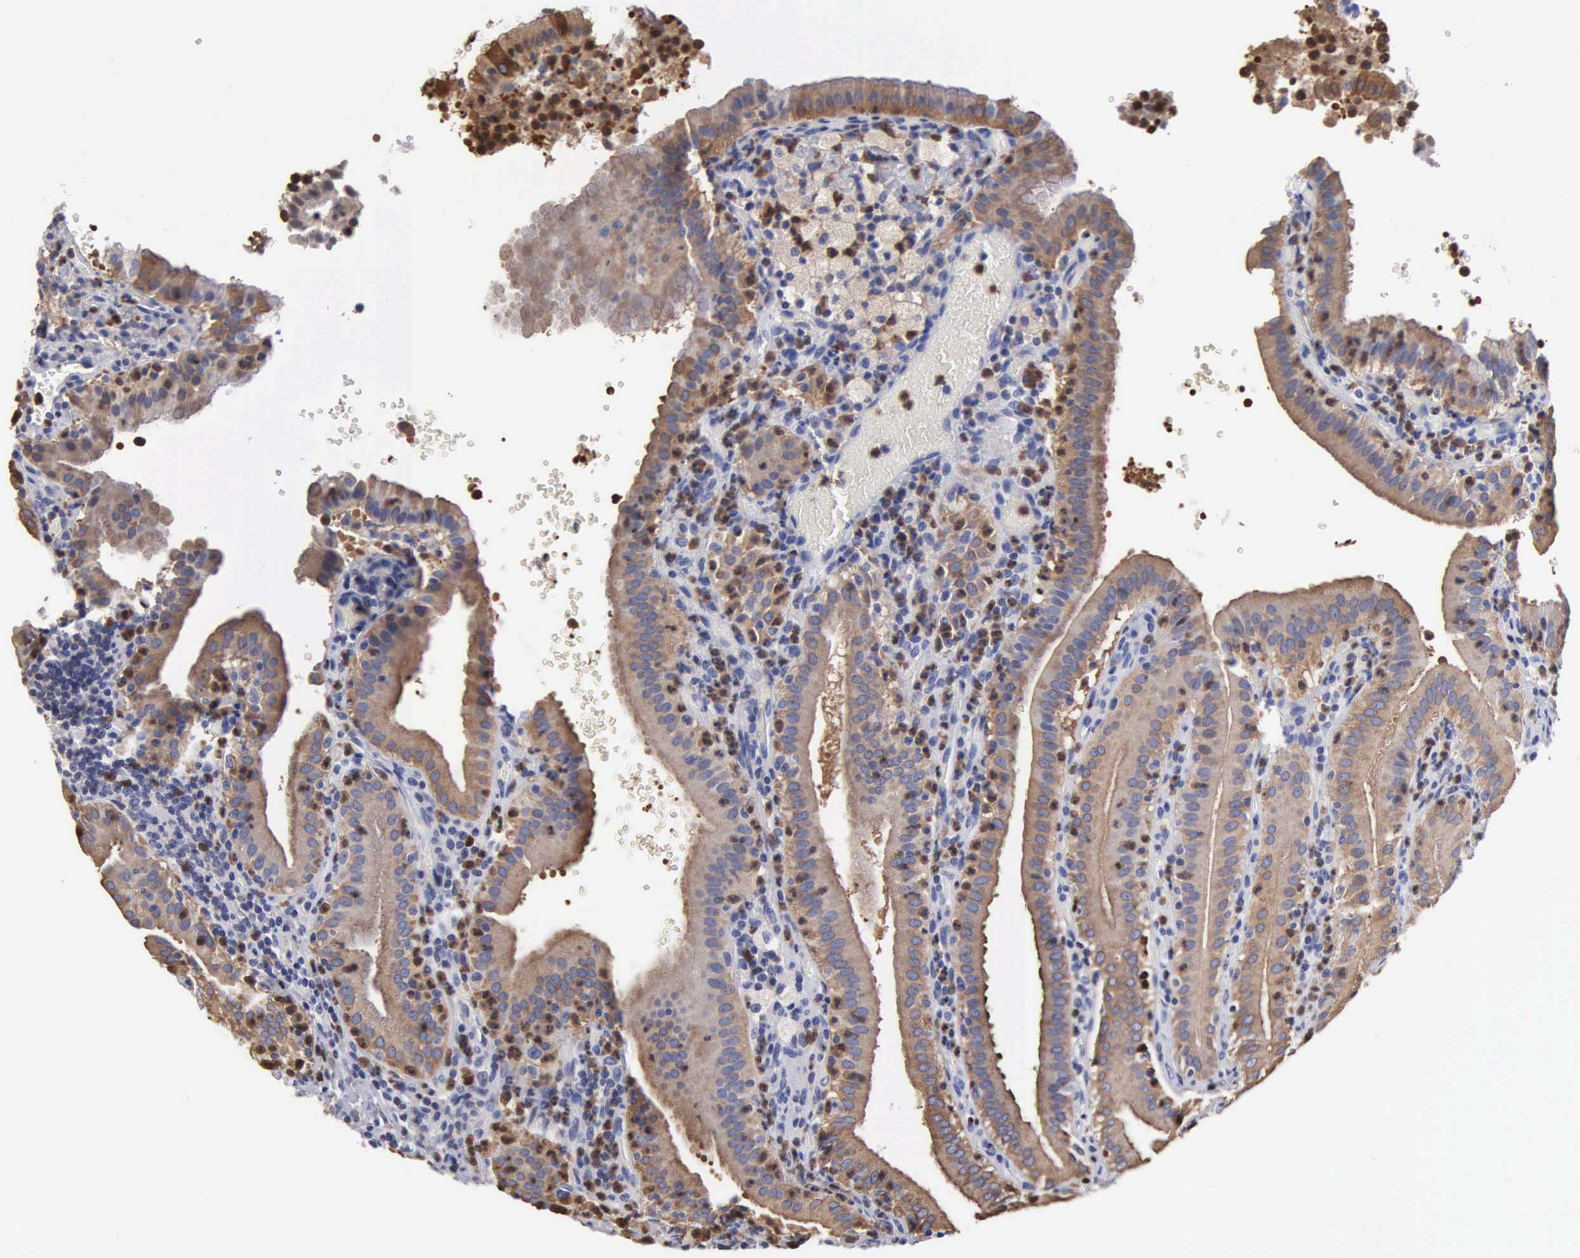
{"staining": {"intensity": "moderate", "quantity": ">75%", "location": "cytoplasmic/membranous"}, "tissue": "gallbladder", "cell_type": "Glandular cells", "image_type": "normal", "snomed": [{"axis": "morphology", "description": "Normal tissue, NOS"}, {"axis": "topography", "description": "Gallbladder"}], "caption": "Protein analysis of benign gallbladder reveals moderate cytoplasmic/membranous expression in about >75% of glandular cells.", "gene": "G6PD", "patient": {"sex": "male", "age": 59}}